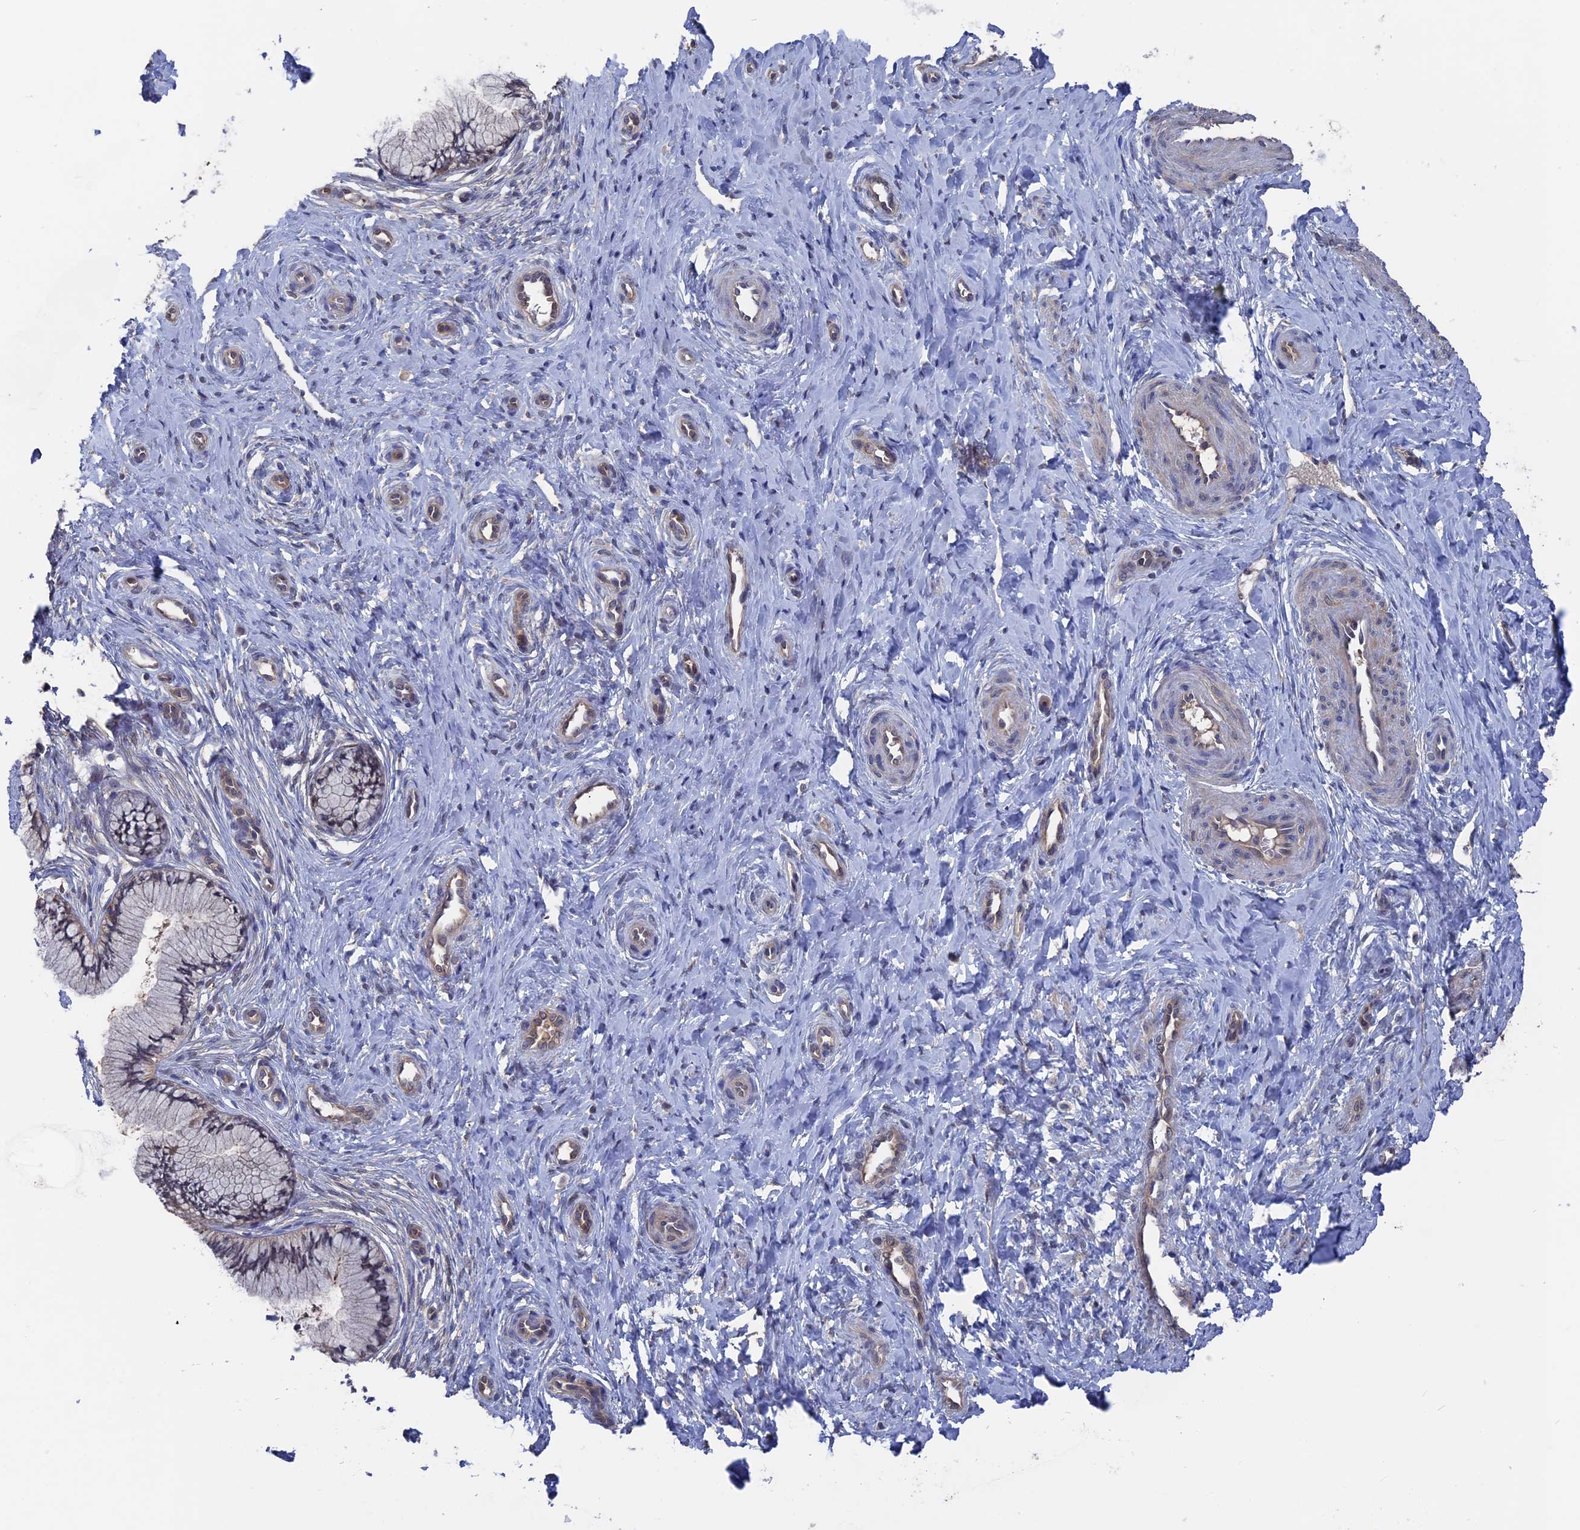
{"staining": {"intensity": "weak", "quantity": "<25%", "location": "cytoplasmic/membranous,nuclear"}, "tissue": "cervix", "cell_type": "Glandular cells", "image_type": "normal", "snomed": [{"axis": "morphology", "description": "Normal tissue, NOS"}, {"axis": "topography", "description": "Cervix"}], "caption": "High power microscopy photomicrograph of an IHC micrograph of normal cervix, revealing no significant expression in glandular cells.", "gene": "NUTF2", "patient": {"sex": "female", "age": 36}}